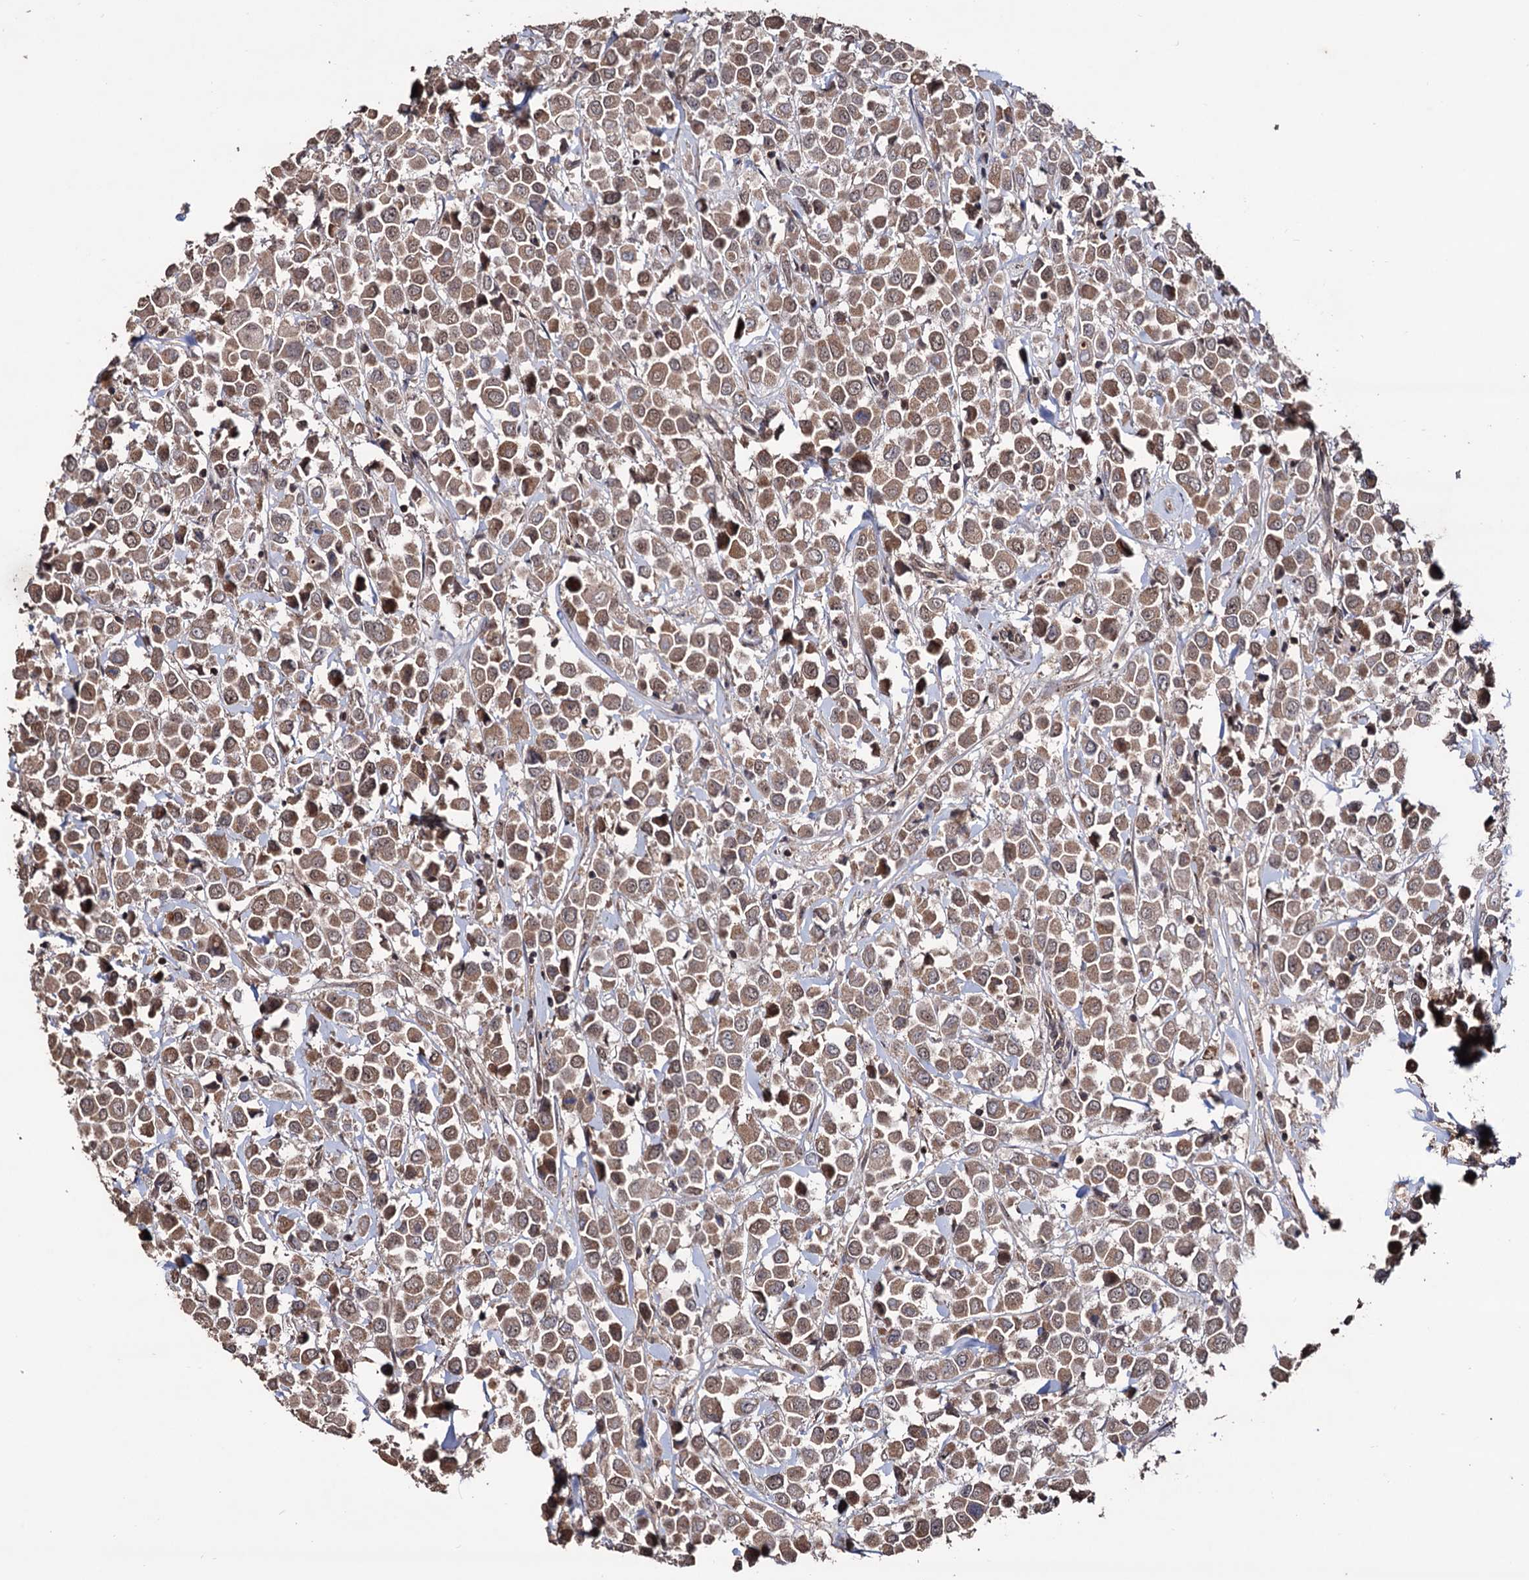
{"staining": {"intensity": "moderate", "quantity": ">75%", "location": "cytoplasmic/membranous,nuclear"}, "tissue": "breast cancer", "cell_type": "Tumor cells", "image_type": "cancer", "snomed": [{"axis": "morphology", "description": "Duct carcinoma"}, {"axis": "topography", "description": "Breast"}], "caption": "Immunohistochemistry (IHC) histopathology image of neoplastic tissue: breast intraductal carcinoma stained using IHC demonstrates medium levels of moderate protein expression localized specifically in the cytoplasmic/membranous and nuclear of tumor cells, appearing as a cytoplasmic/membranous and nuclear brown color.", "gene": "KLF5", "patient": {"sex": "female", "age": 61}}